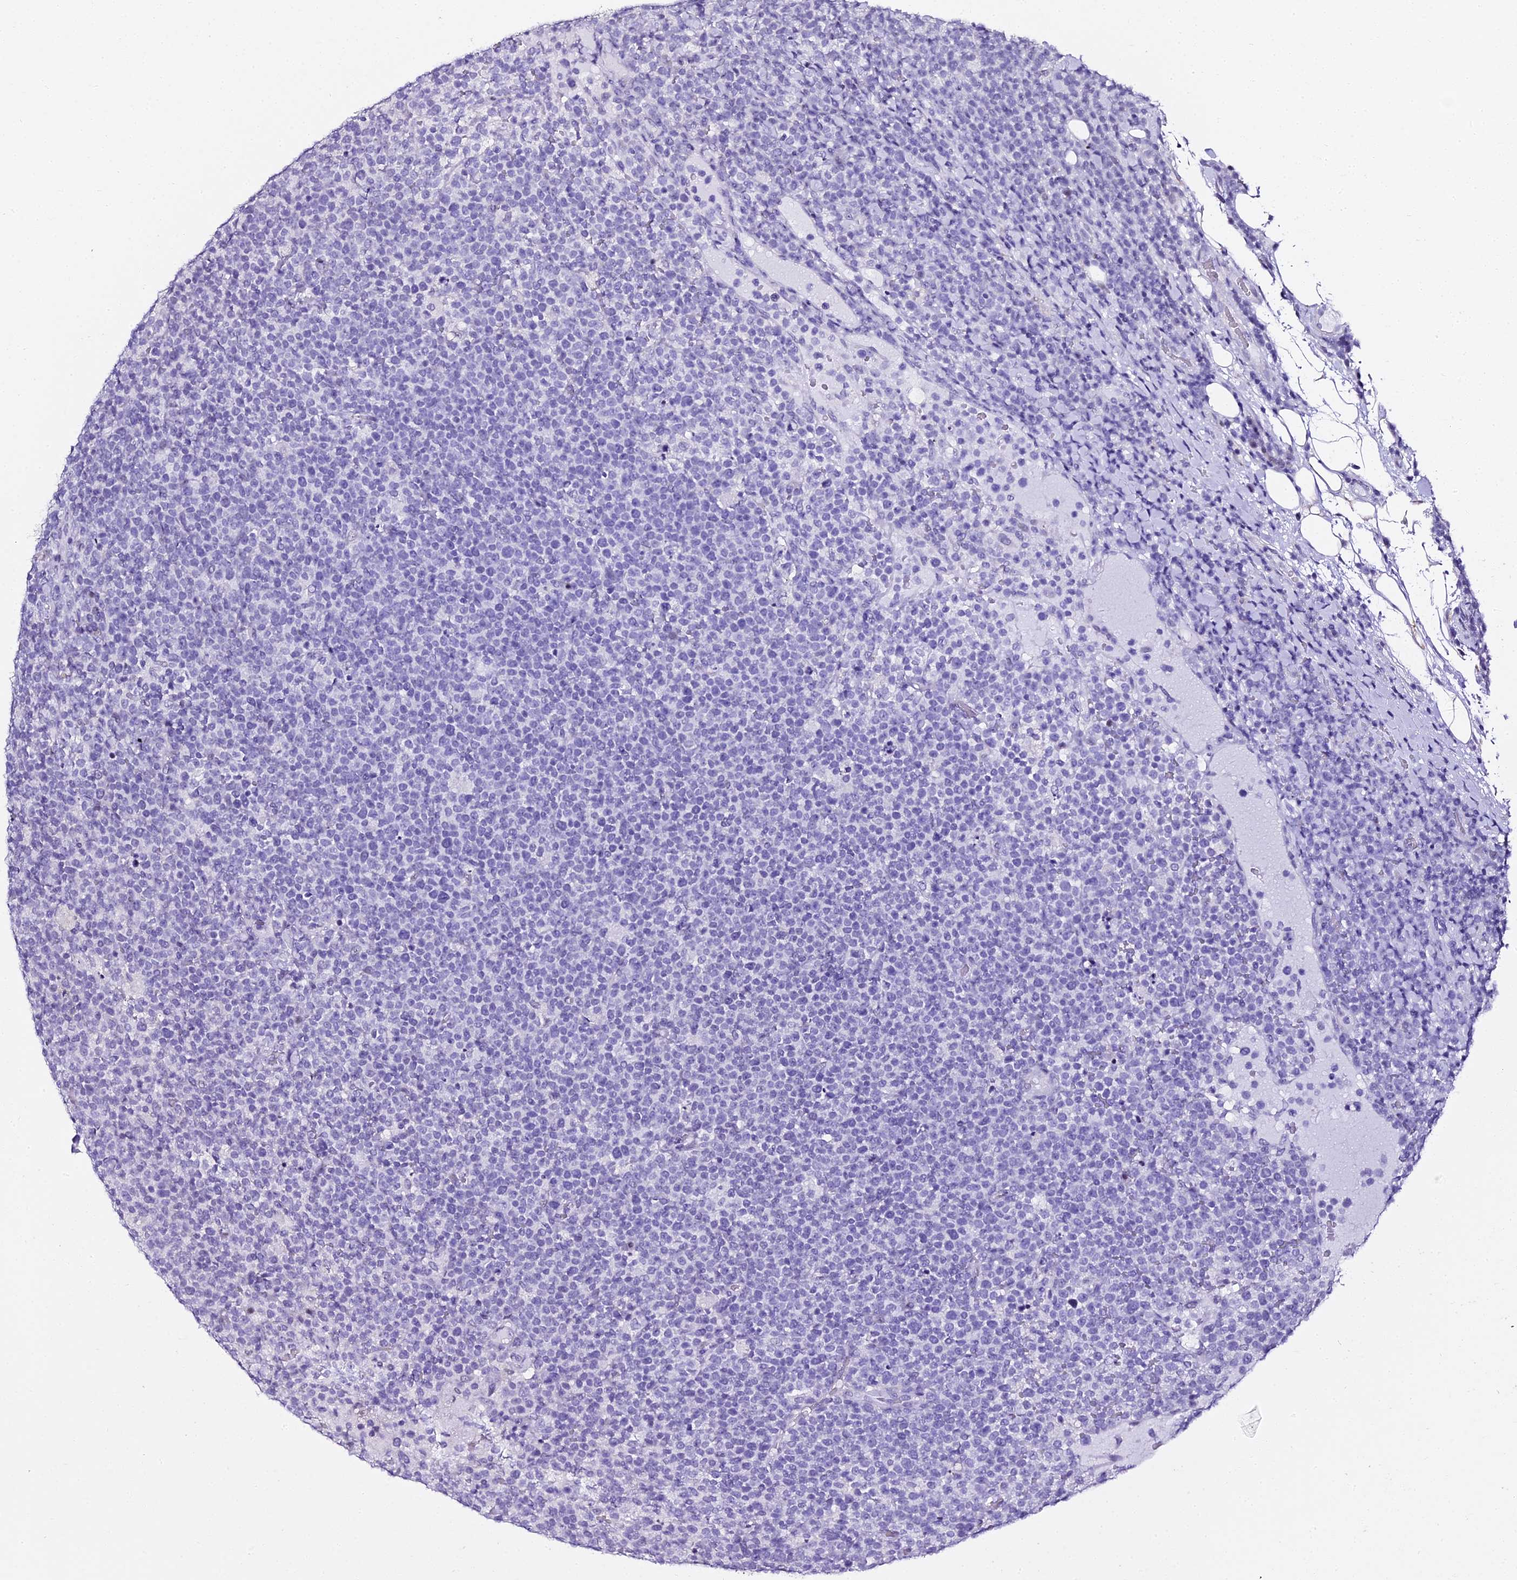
{"staining": {"intensity": "negative", "quantity": "none", "location": "none"}, "tissue": "lymphoma", "cell_type": "Tumor cells", "image_type": "cancer", "snomed": [{"axis": "morphology", "description": "Malignant lymphoma, non-Hodgkin's type, High grade"}, {"axis": "topography", "description": "Lymph node"}], "caption": "Human high-grade malignant lymphoma, non-Hodgkin's type stained for a protein using immunohistochemistry reveals no staining in tumor cells.", "gene": "ABHD14A-ACY1", "patient": {"sex": "male", "age": 61}}